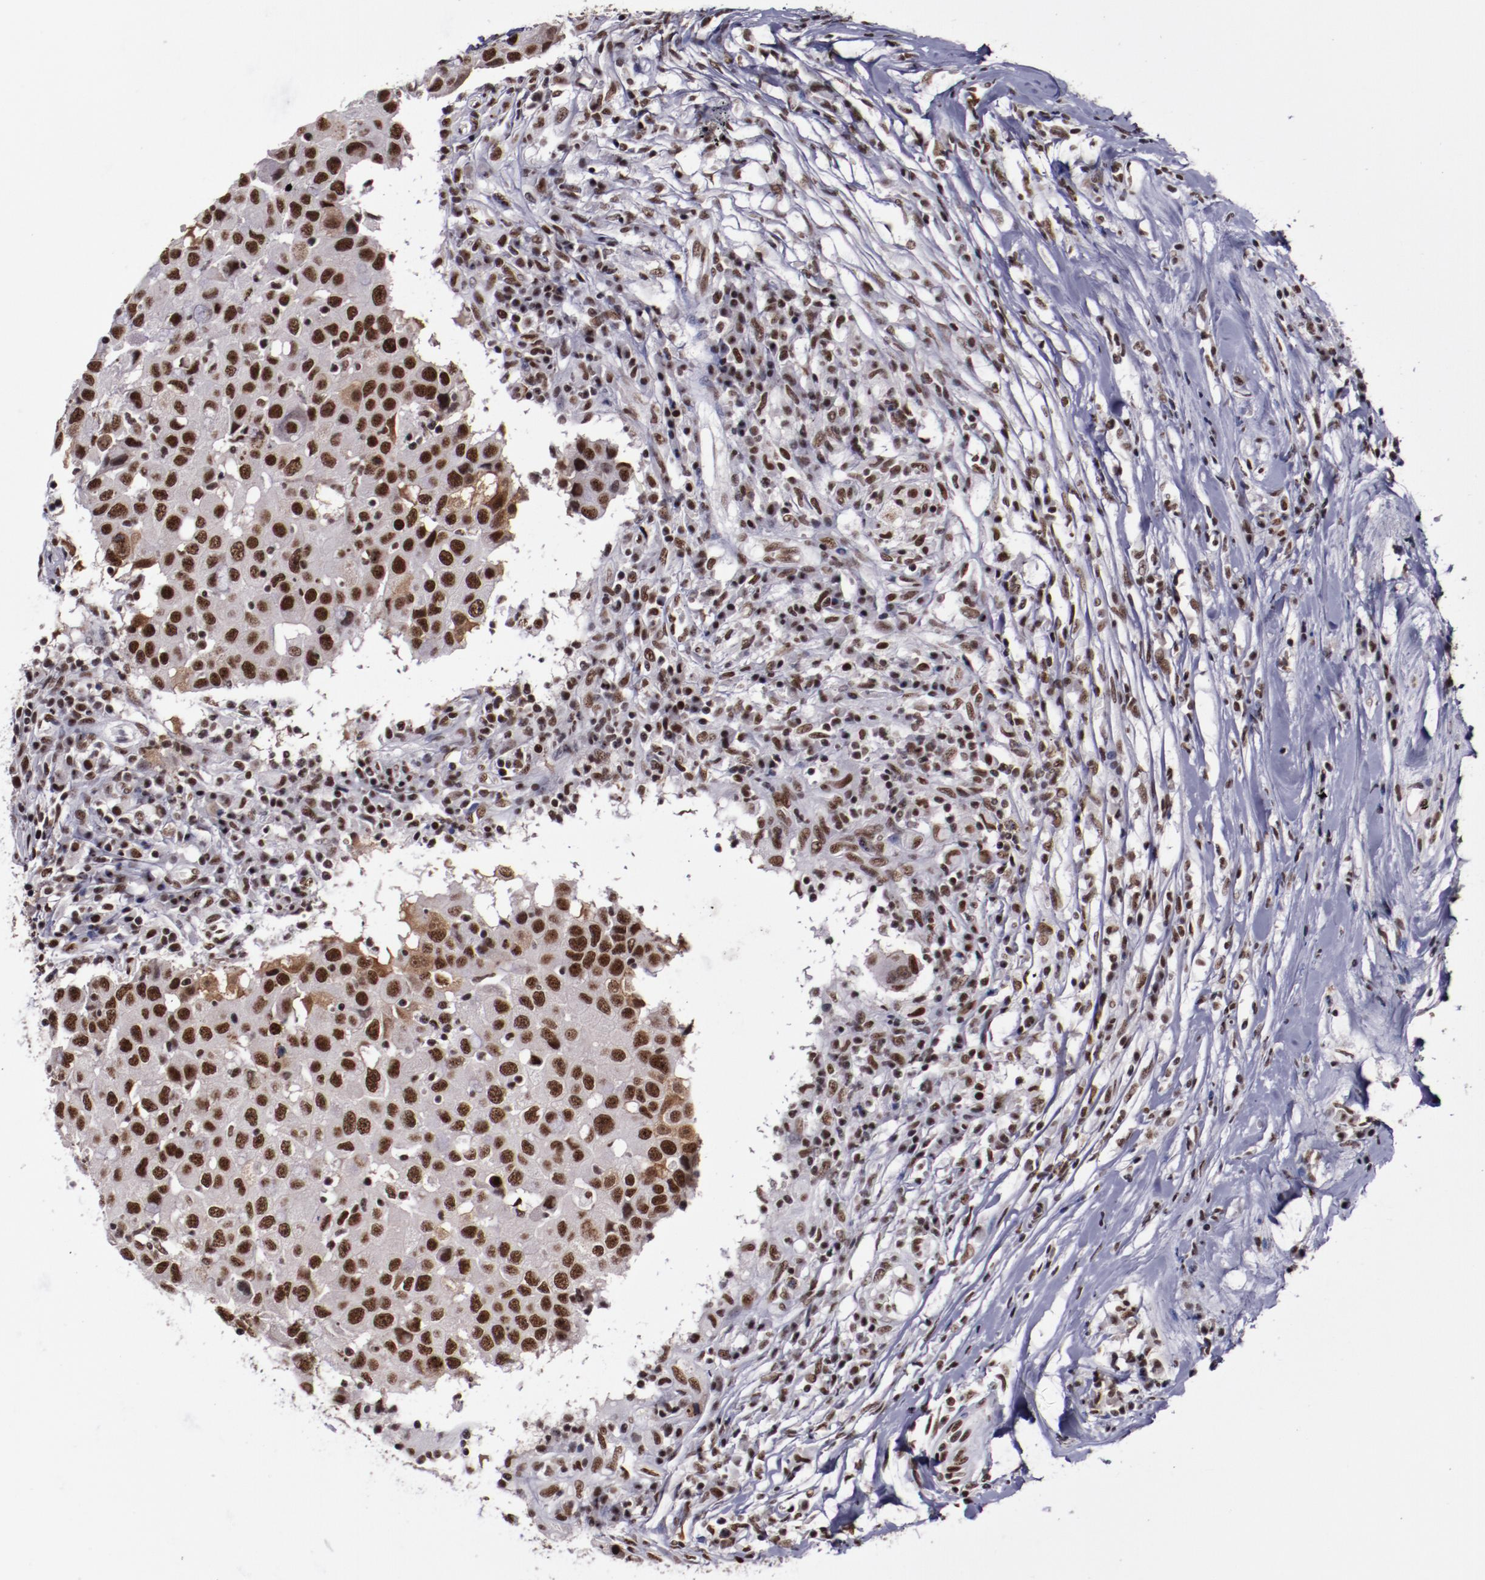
{"staining": {"intensity": "strong", "quantity": ">75%", "location": "nuclear"}, "tissue": "breast cancer", "cell_type": "Tumor cells", "image_type": "cancer", "snomed": [{"axis": "morphology", "description": "Duct carcinoma"}, {"axis": "topography", "description": "Breast"}], "caption": "Approximately >75% of tumor cells in breast invasive ductal carcinoma reveal strong nuclear protein expression as visualized by brown immunohistochemical staining.", "gene": "ERH", "patient": {"sex": "female", "age": 27}}